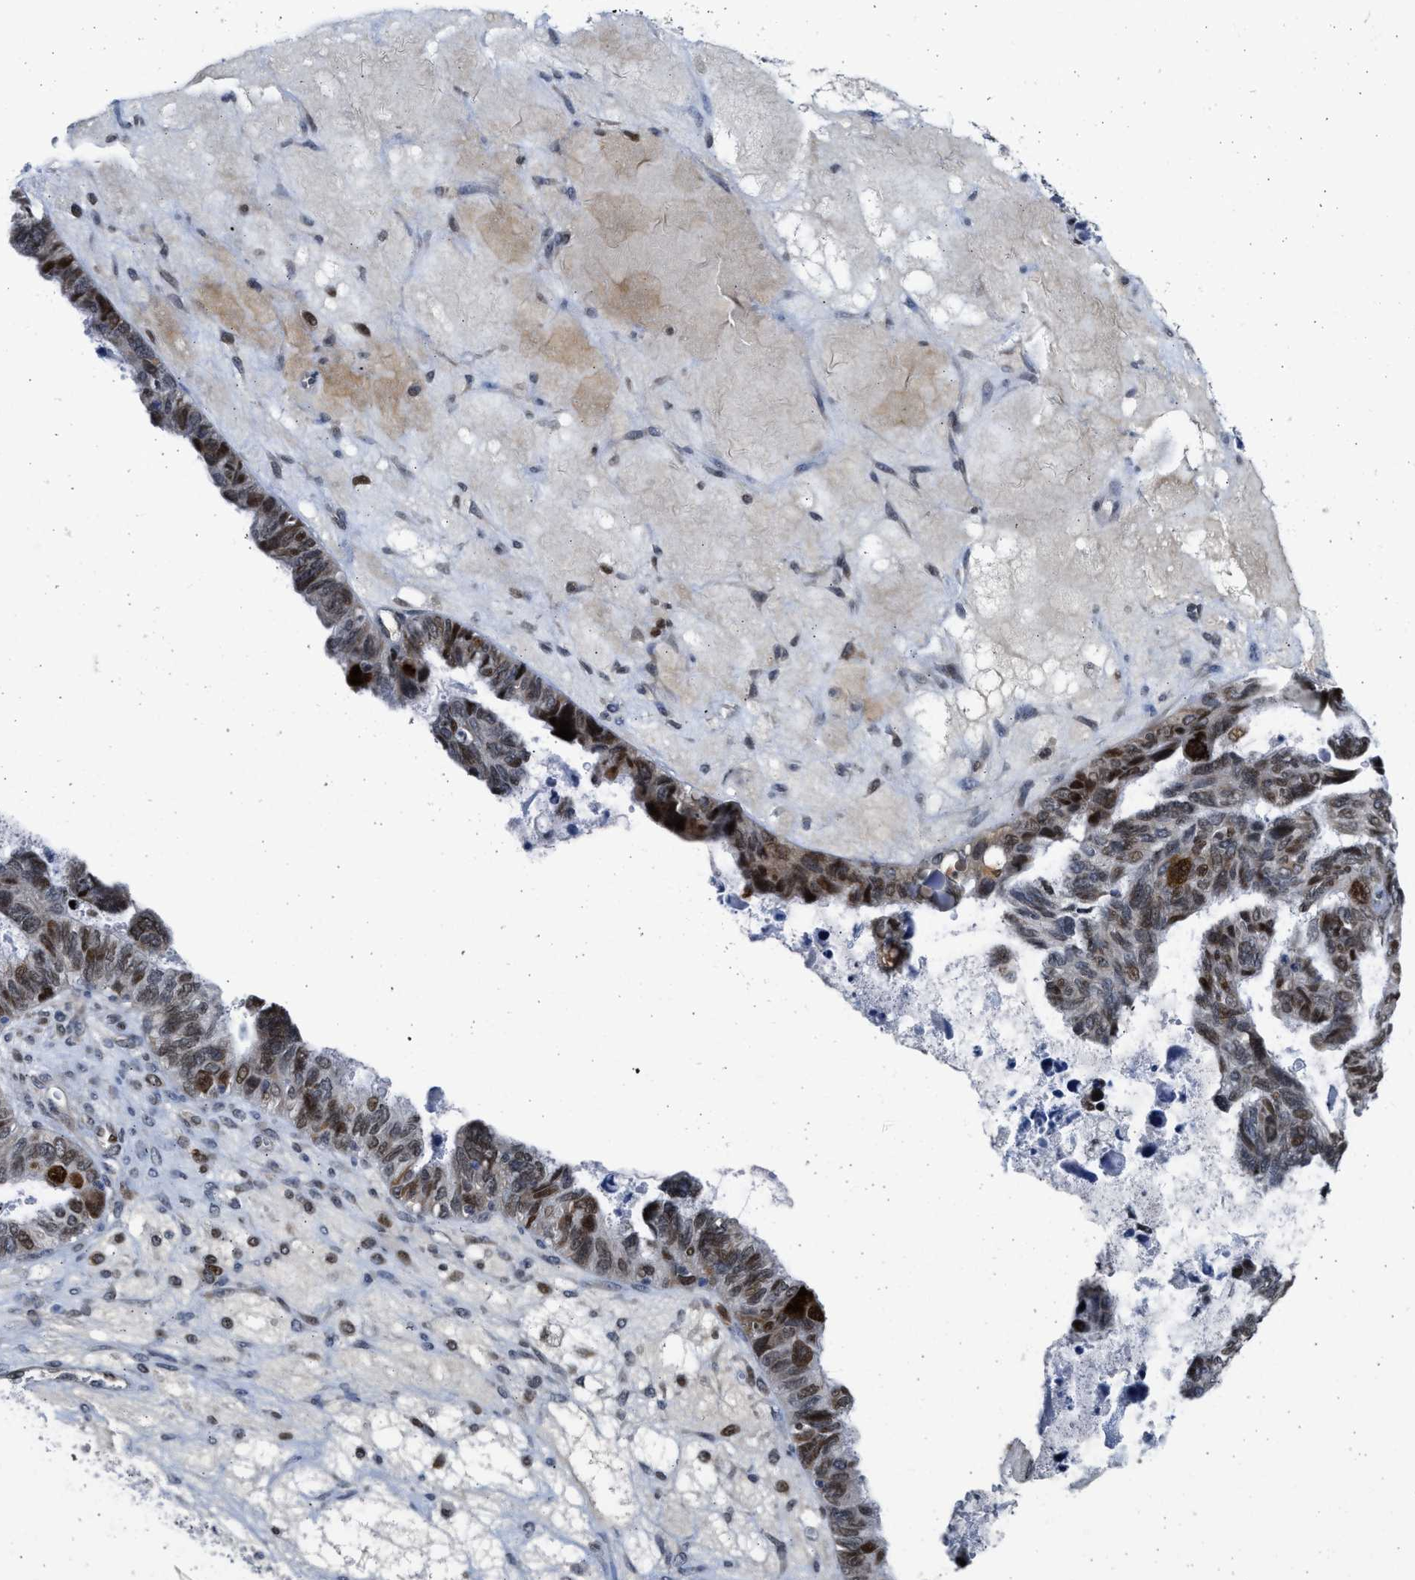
{"staining": {"intensity": "moderate", "quantity": ">75%", "location": "nuclear"}, "tissue": "ovarian cancer", "cell_type": "Tumor cells", "image_type": "cancer", "snomed": [{"axis": "morphology", "description": "Cystadenocarcinoma, serous, NOS"}, {"axis": "topography", "description": "Ovary"}], "caption": "Ovarian cancer stained for a protein exhibits moderate nuclear positivity in tumor cells.", "gene": "HMGN3", "patient": {"sex": "female", "age": 79}}